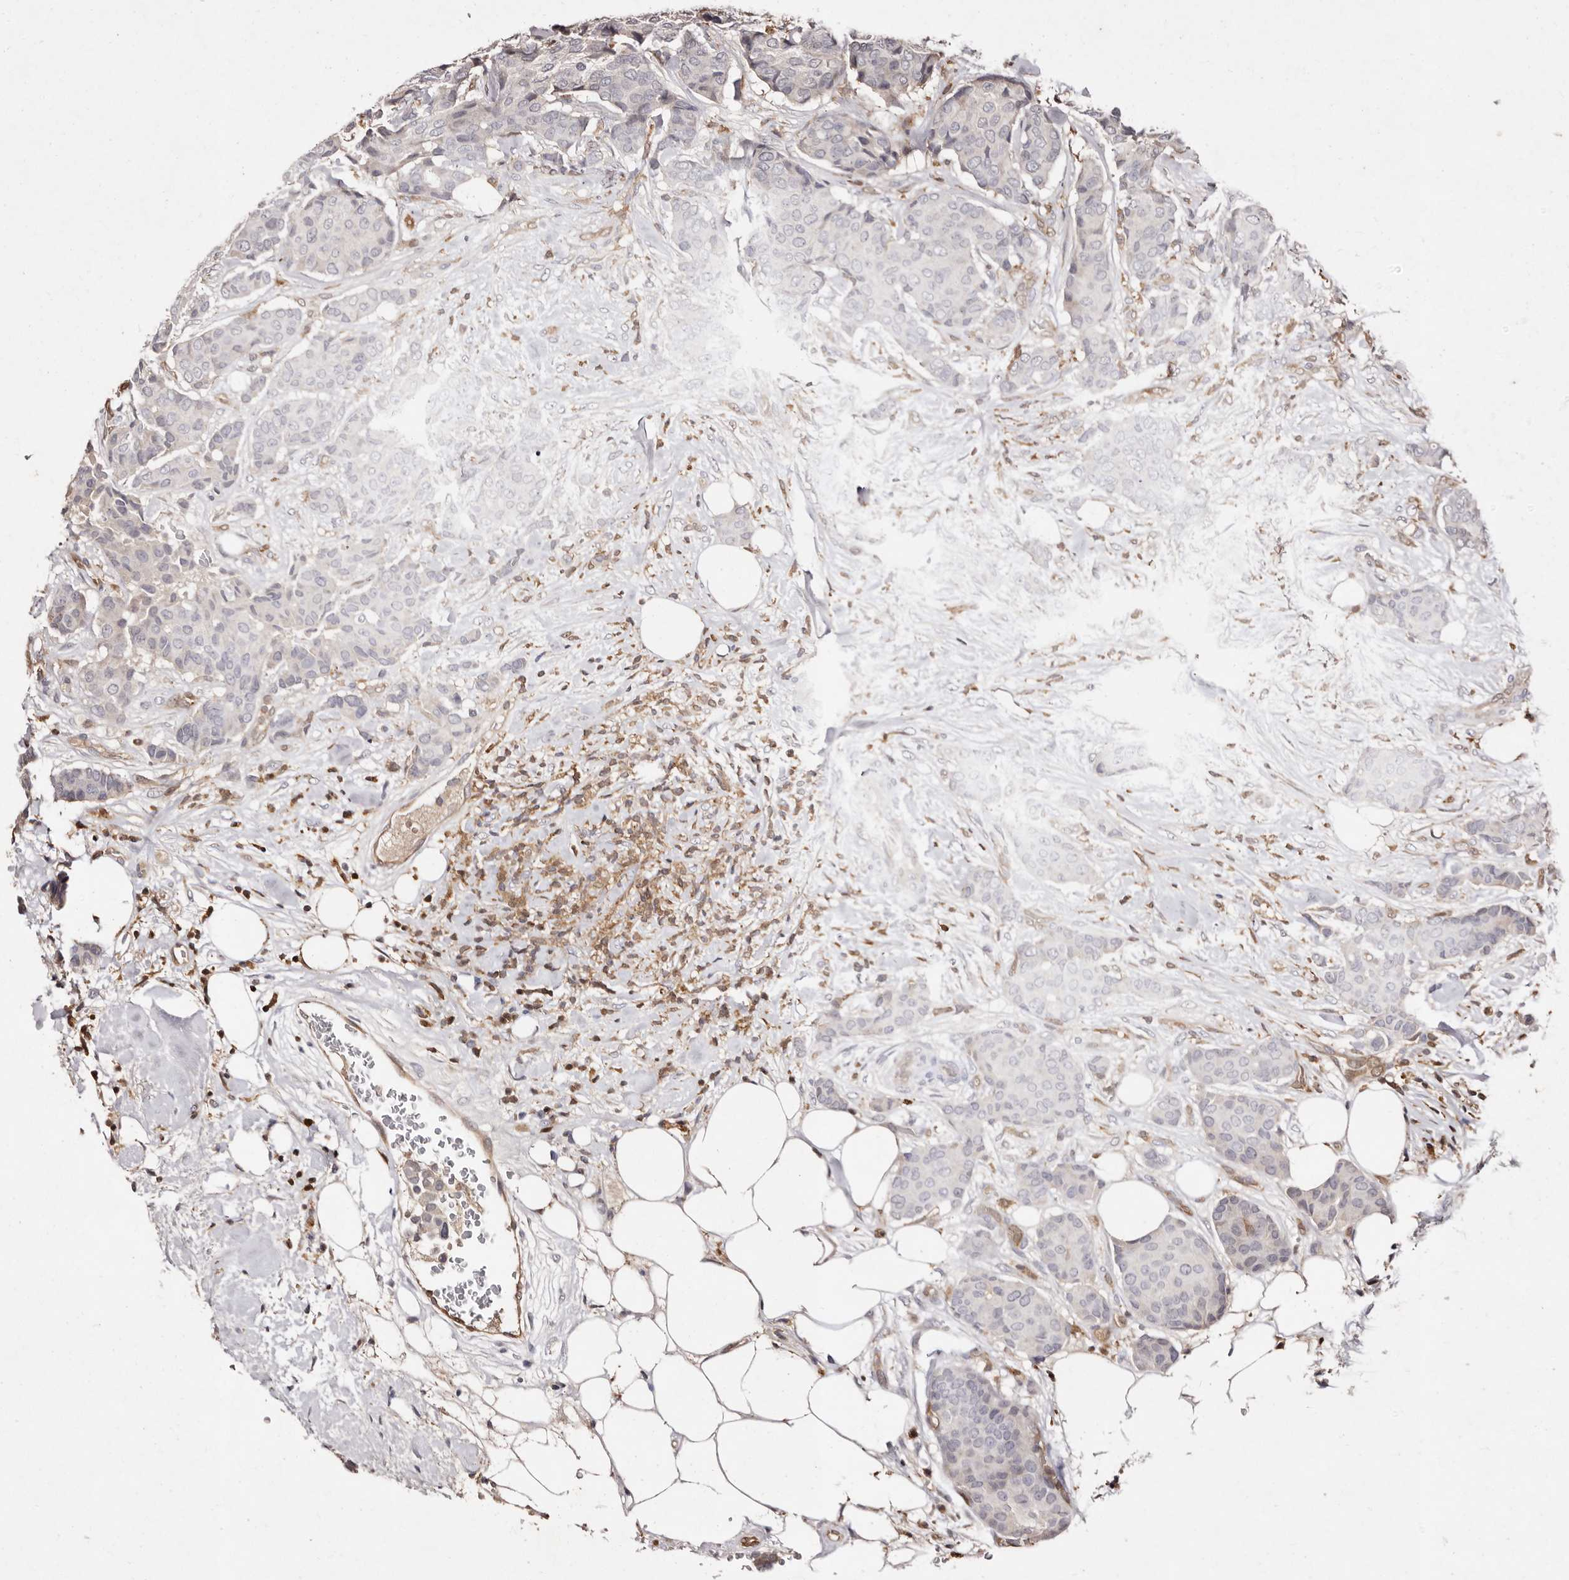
{"staining": {"intensity": "negative", "quantity": "none", "location": "none"}, "tissue": "breast cancer", "cell_type": "Tumor cells", "image_type": "cancer", "snomed": [{"axis": "morphology", "description": "Duct carcinoma"}, {"axis": "topography", "description": "Breast"}], "caption": "DAB (3,3'-diaminobenzidine) immunohistochemical staining of human breast infiltrating ductal carcinoma reveals no significant expression in tumor cells. Brightfield microscopy of immunohistochemistry (IHC) stained with DAB (brown) and hematoxylin (blue), captured at high magnification.", "gene": "GIMAP4", "patient": {"sex": "female", "age": 75}}